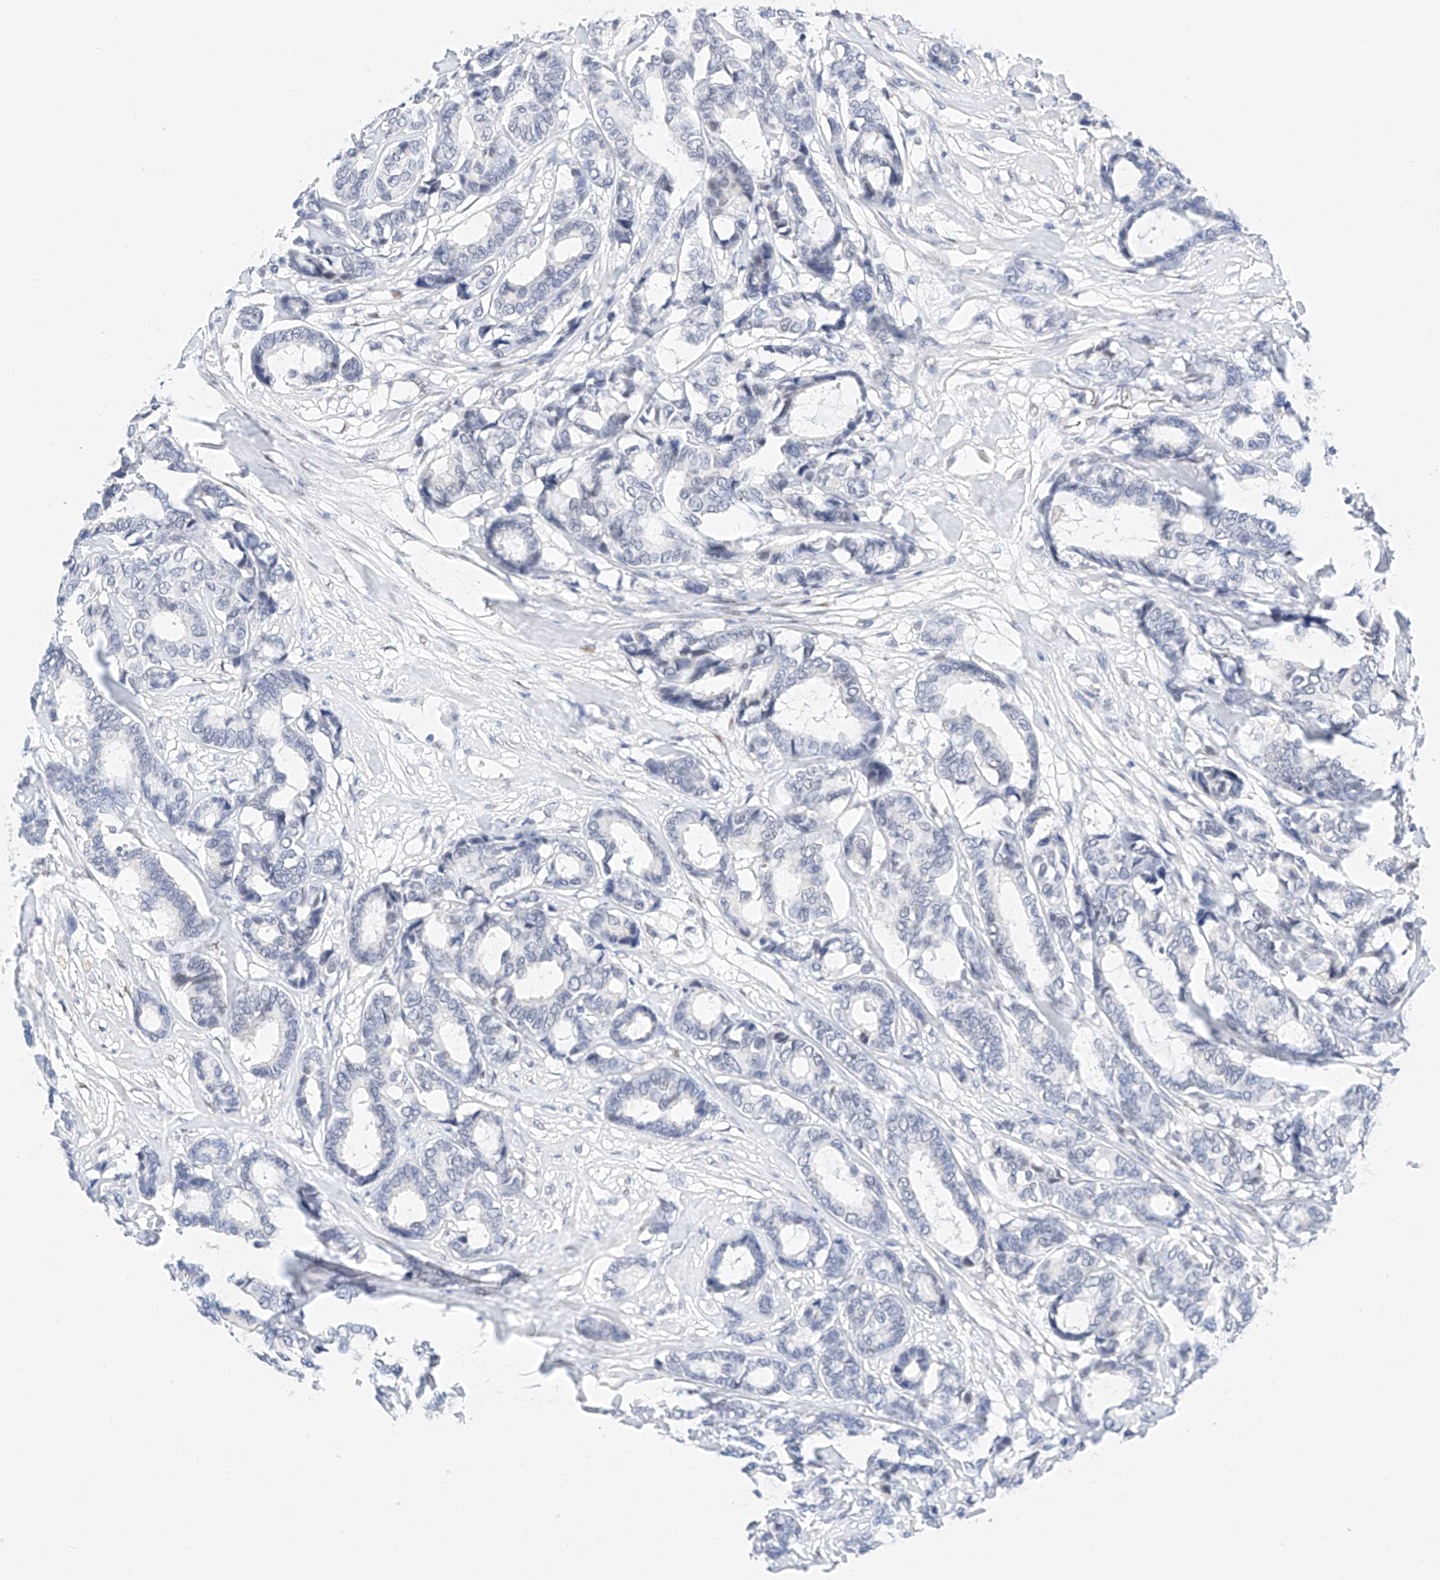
{"staining": {"intensity": "negative", "quantity": "none", "location": "none"}, "tissue": "breast cancer", "cell_type": "Tumor cells", "image_type": "cancer", "snomed": [{"axis": "morphology", "description": "Duct carcinoma"}, {"axis": "topography", "description": "Breast"}], "caption": "Immunohistochemical staining of human breast cancer shows no significant positivity in tumor cells.", "gene": "KCNJ1", "patient": {"sex": "female", "age": 87}}